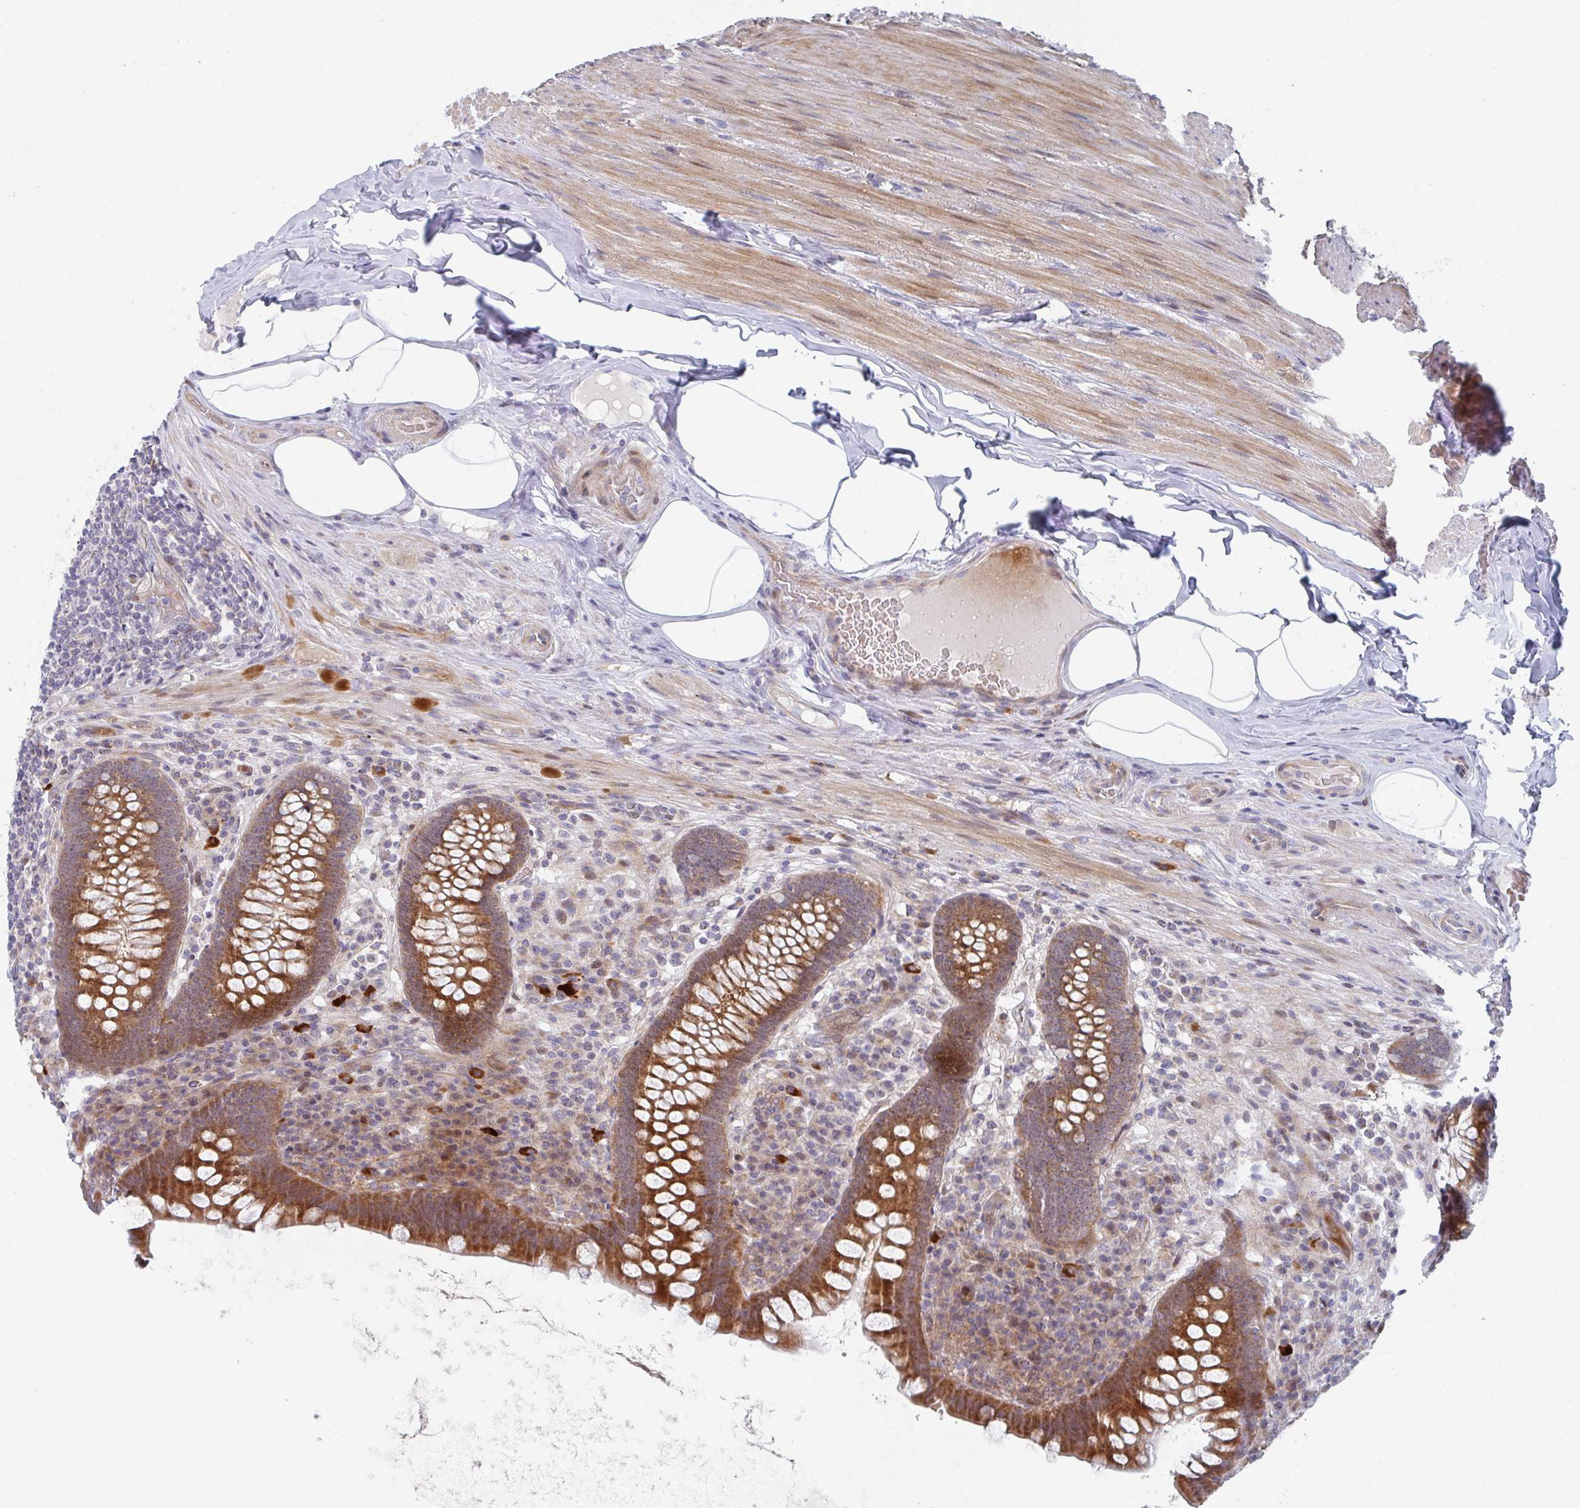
{"staining": {"intensity": "moderate", "quantity": ">75%", "location": "cytoplasmic/membranous"}, "tissue": "appendix", "cell_type": "Glandular cells", "image_type": "normal", "snomed": [{"axis": "morphology", "description": "Normal tissue, NOS"}, {"axis": "topography", "description": "Appendix"}], "caption": "Brown immunohistochemical staining in unremarkable human appendix exhibits moderate cytoplasmic/membranous expression in approximately >75% of glandular cells. (IHC, brightfield microscopy, high magnification).", "gene": "ZNF644", "patient": {"sex": "male", "age": 71}}